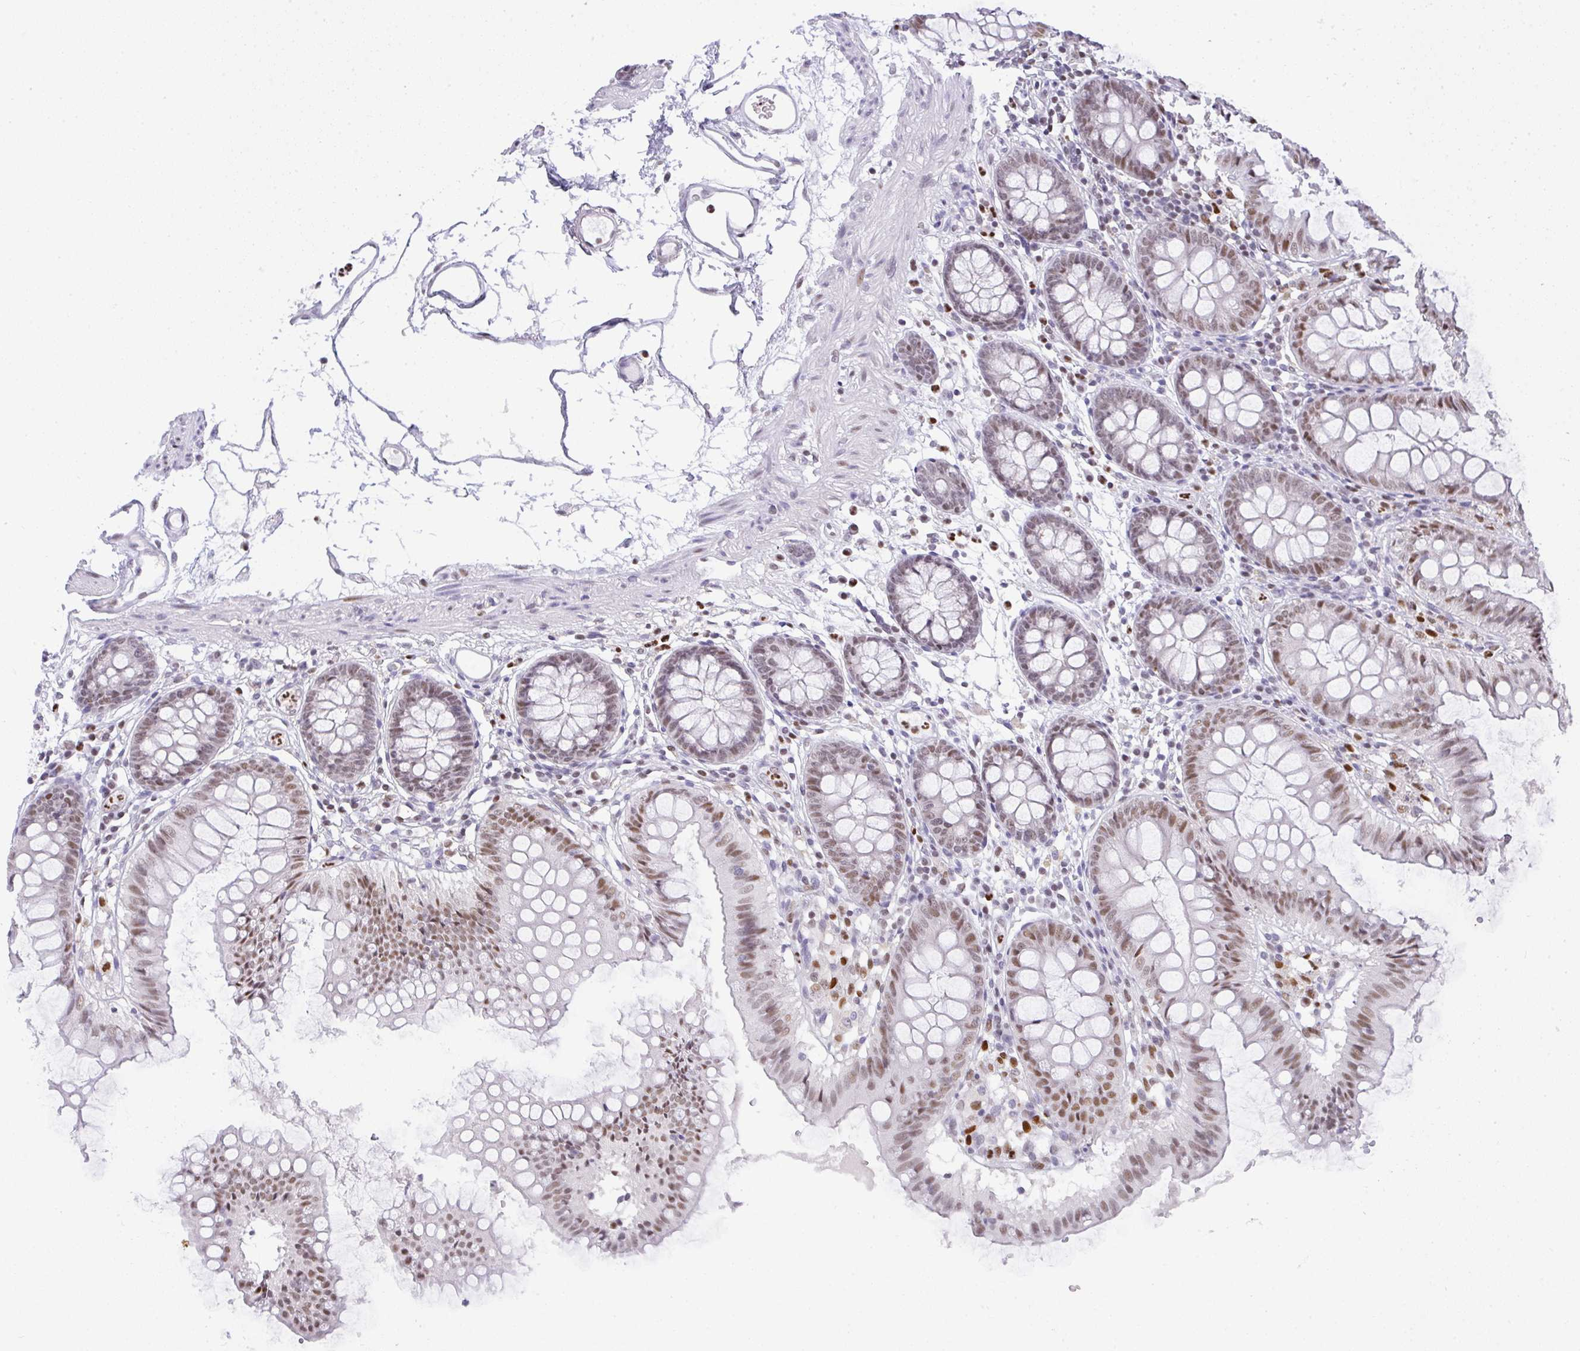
{"staining": {"intensity": "weak", "quantity": "25%-75%", "location": "nuclear"}, "tissue": "colon", "cell_type": "Endothelial cells", "image_type": "normal", "snomed": [{"axis": "morphology", "description": "Normal tissue, NOS"}, {"axis": "topography", "description": "Colon"}], "caption": "This is a micrograph of IHC staining of benign colon, which shows weak positivity in the nuclear of endothelial cells.", "gene": "BBX", "patient": {"sex": "female", "age": 84}}